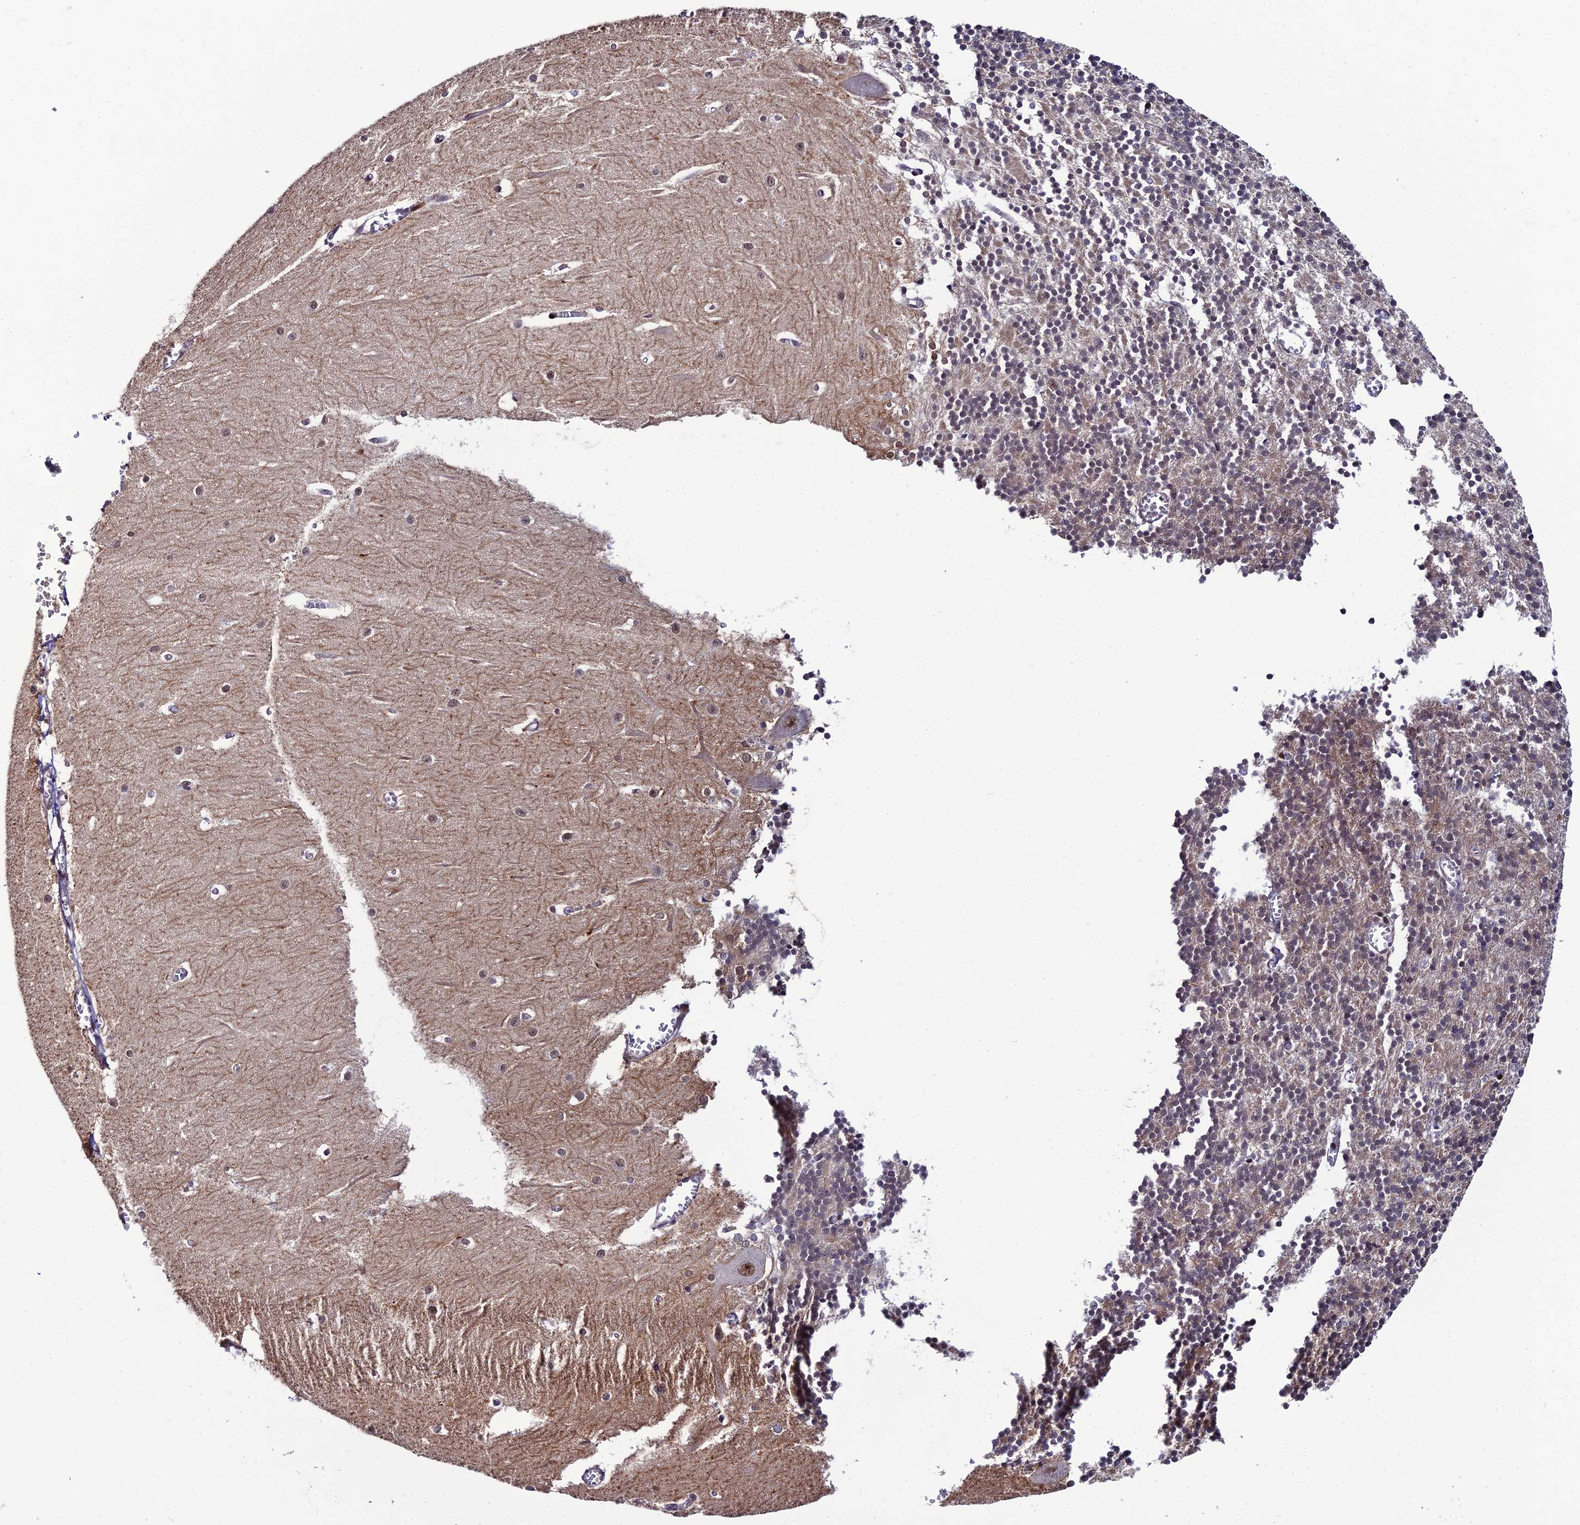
{"staining": {"intensity": "weak", "quantity": "25%-75%", "location": "cytoplasmic/membranous"}, "tissue": "cerebellum", "cell_type": "Cells in granular layer", "image_type": "normal", "snomed": [{"axis": "morphology", "description": "Normal tissue, NOS"}, {"axis": "topography", "description": "Cerebellum"}], "caption": "Protein analysis of benign cerebellum demonstrates weak cytoplasmic/membranous expression in about 25%-75% of cells in granular layer.", "gene": "ZNF668", "patient": {"sex": "male", "age": 37}}